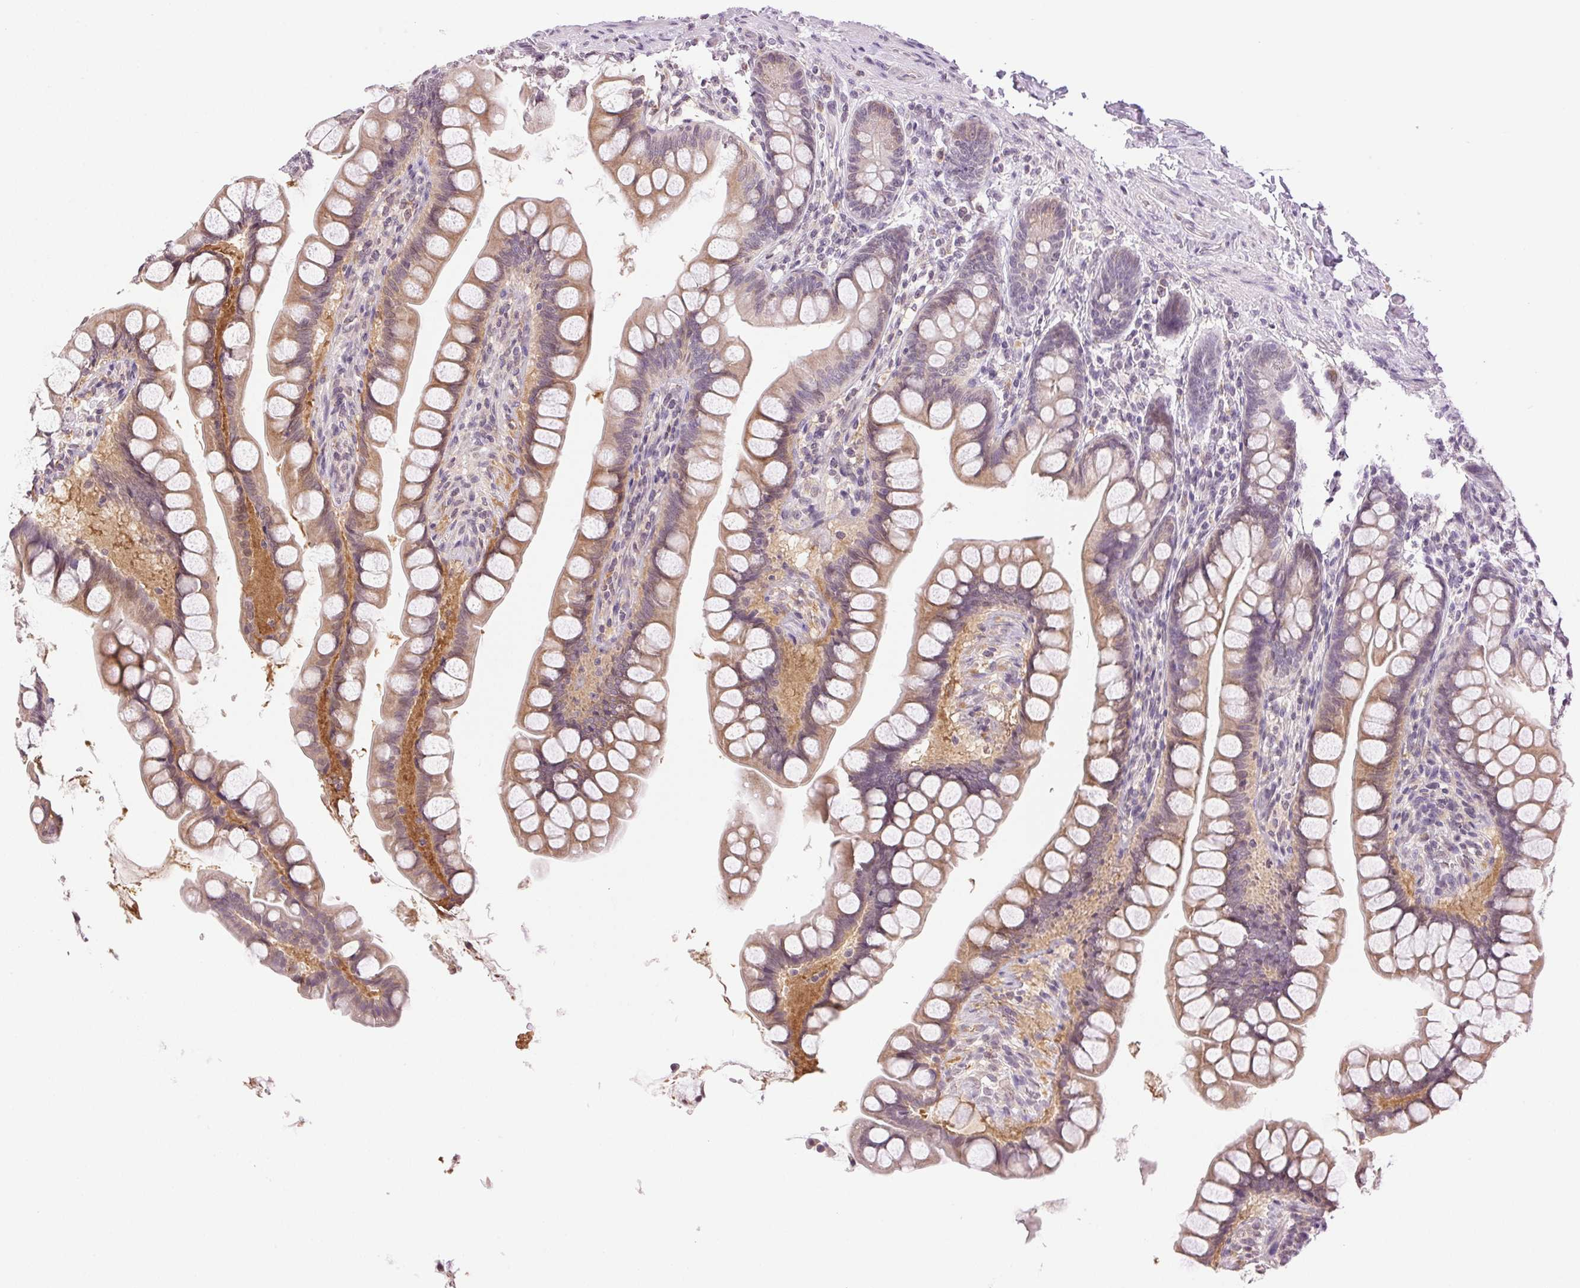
{"staining": {"intensity": "weak", "quantity": "25%-75%", "location": "cytoplasmic/membranous"}, "tissue": "small intestine", "cell_type": "Glandular cells", "image_type": "normal", "snomed": [{"axis": "morphology", "description": "Normal tissue, NOS"}, {"axis": "topography", "description": "Small intestine"}], "caption": "Human small intestine stained for a protein (brown) demonstrates weak cytoplasmic/membranous positive positivity in about 25%-75% of glandular cells.", "gene": "TNNT3", "patient": {"sex": "male", "age": 70}}